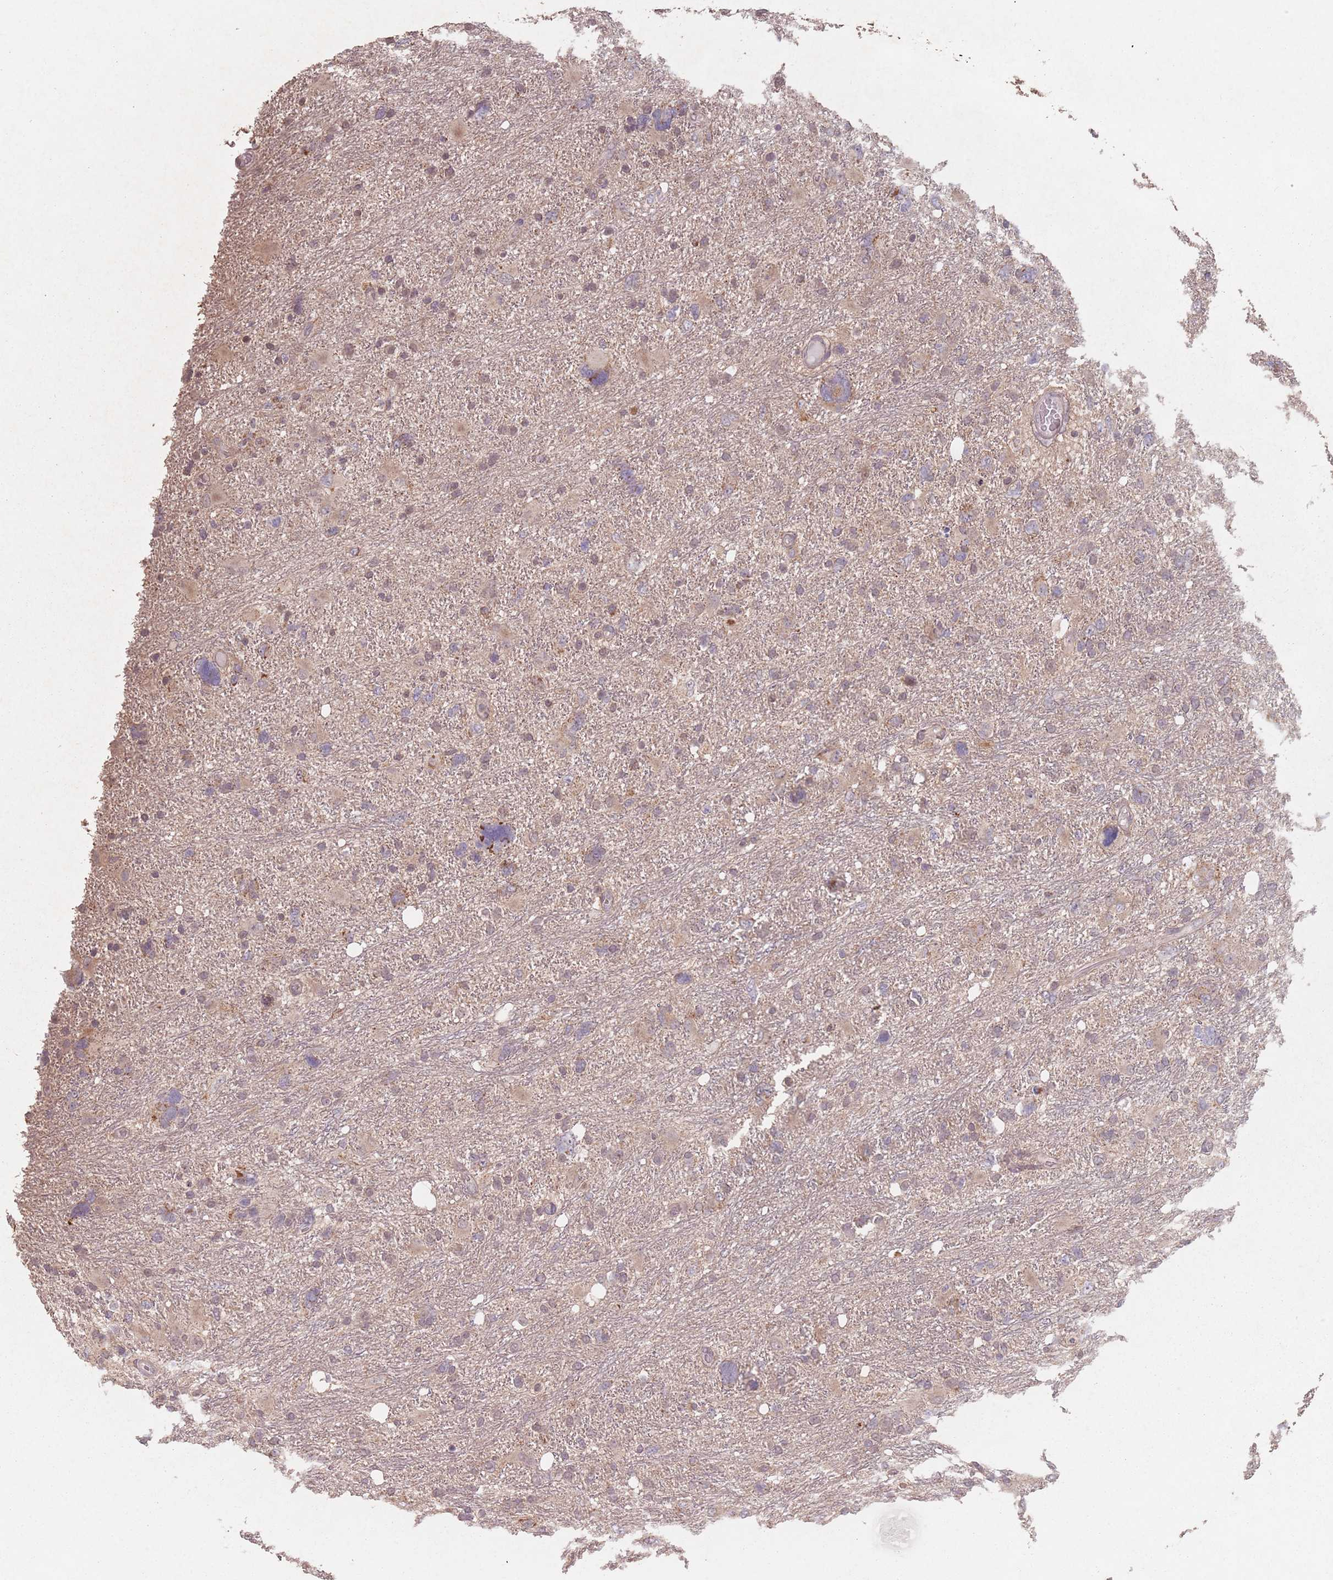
{"staining": {"intensity": "weak", "quantity": "25%-75%", "location": "cytoplasmic/membranous,nuclear"}, "tissue": "glioma", "cell_type": "Tumor cells", "image_type": "cancer", "snomed": [{"axis": "morphology", "description": "Glioma, malignant, High grade"}, {"axis": "topography", "description": "Brain"}], "caption": "High-power microscopy captured an IHC photomicrograph of glioma, revealing weak cytoplasmic/membranous and nuclear expression in about 25%-75% of tumor cells.", "gene": "VPS52", "patient": {"sex": "male", "age": 61}}